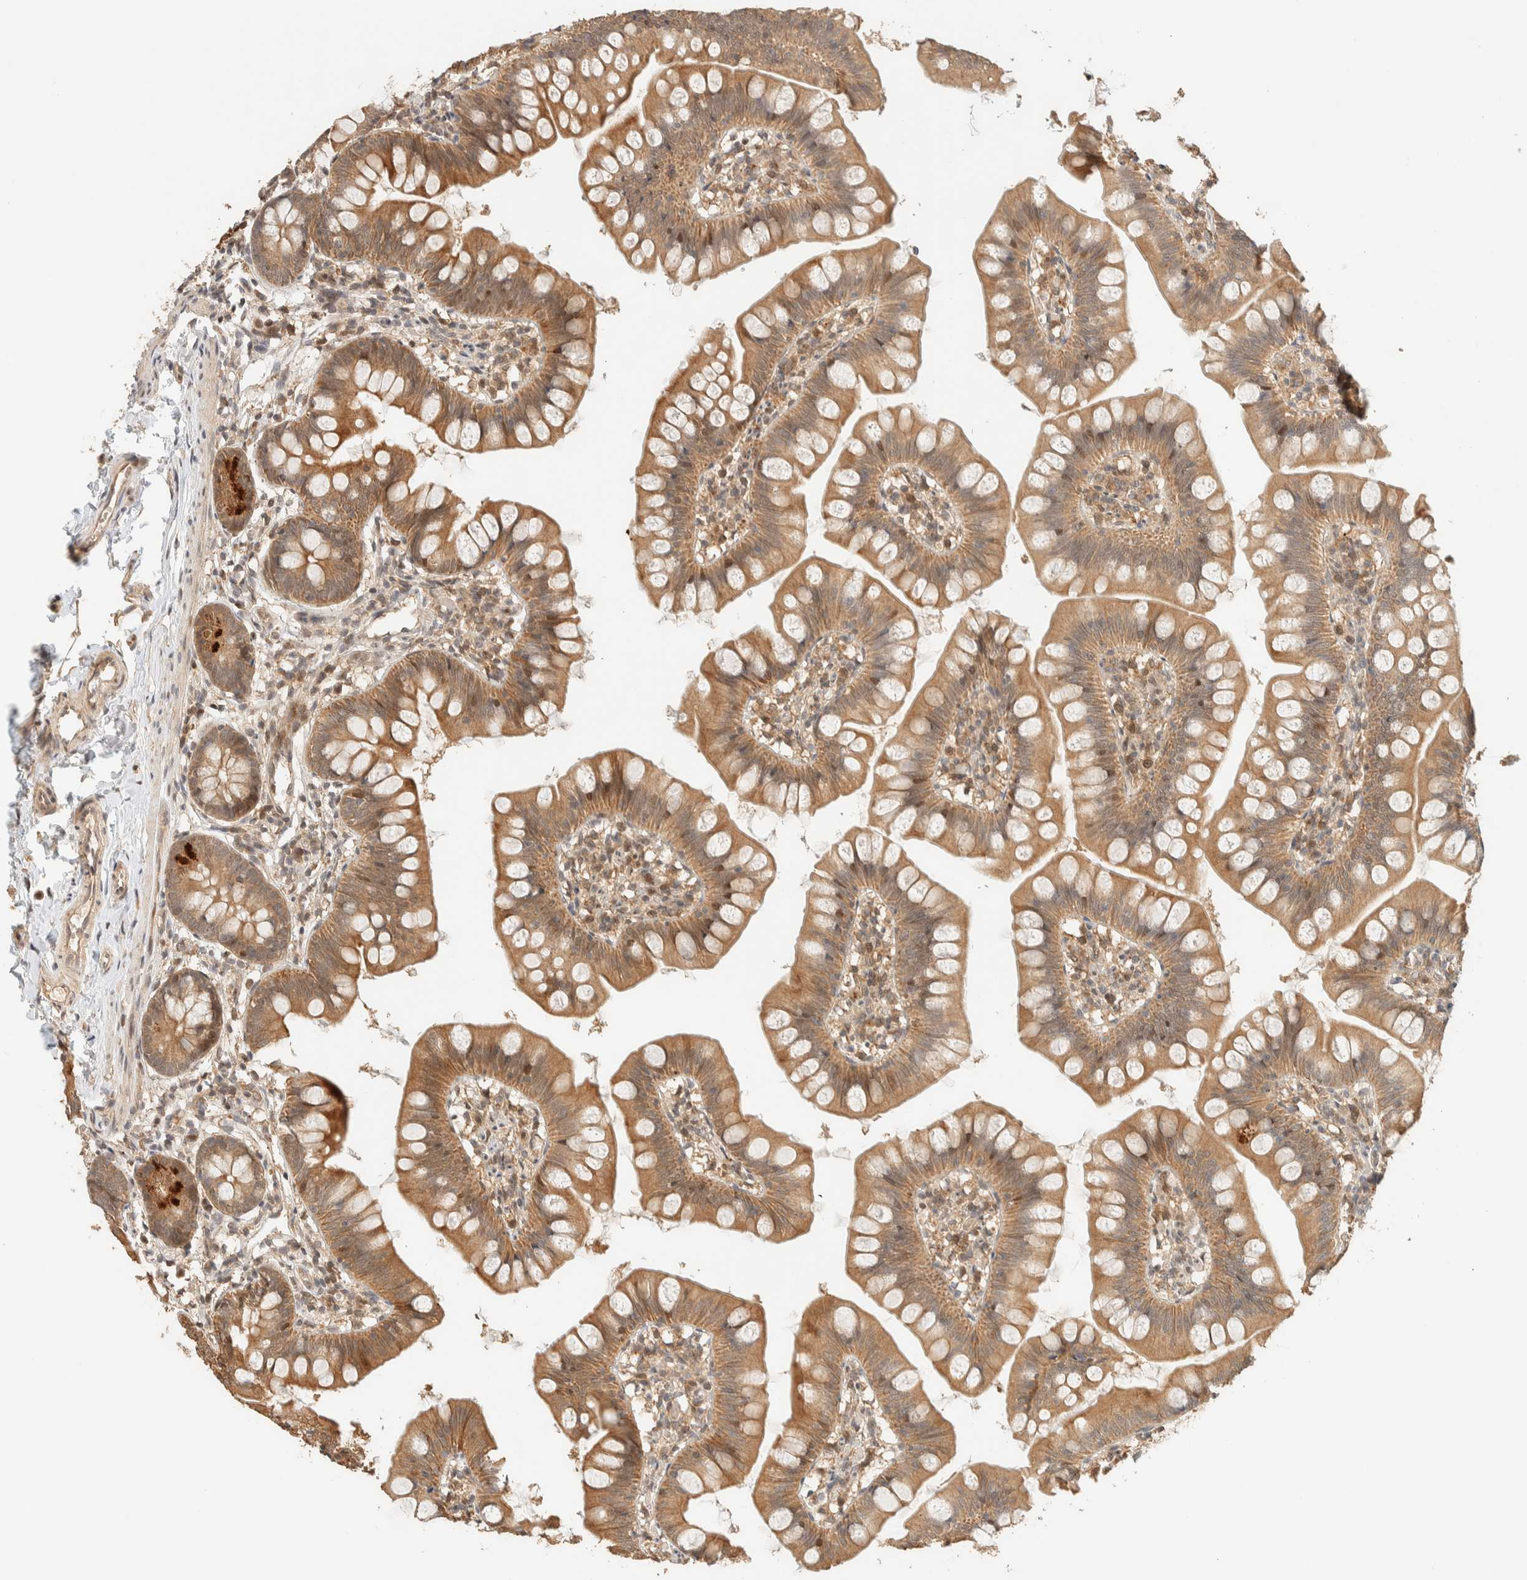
{"staining": {"intensity": "strong", "quantity": ">75%", "location": "cytoplasmic/membranous,nuclear"}, "tissue": "small intestine", "cell_type": "Glandular cells", "image_type": "normal", "snomed": [{"axis": "morphology", "description": "Normal tissue, NOS"}, {"axis": "topography", "description": "Small intestine"}], "caption": "The micrograph displays staining of unremarkable small intestine, revealing strong cytoplasmic/membranous,nuclear protein staining (brown color) within glandular cells. (brown staining indicates protein expression, while blue staining denotes nuclei).", "gene": "ZBTB34", "patient": {"sex": "male", "age": 7}}